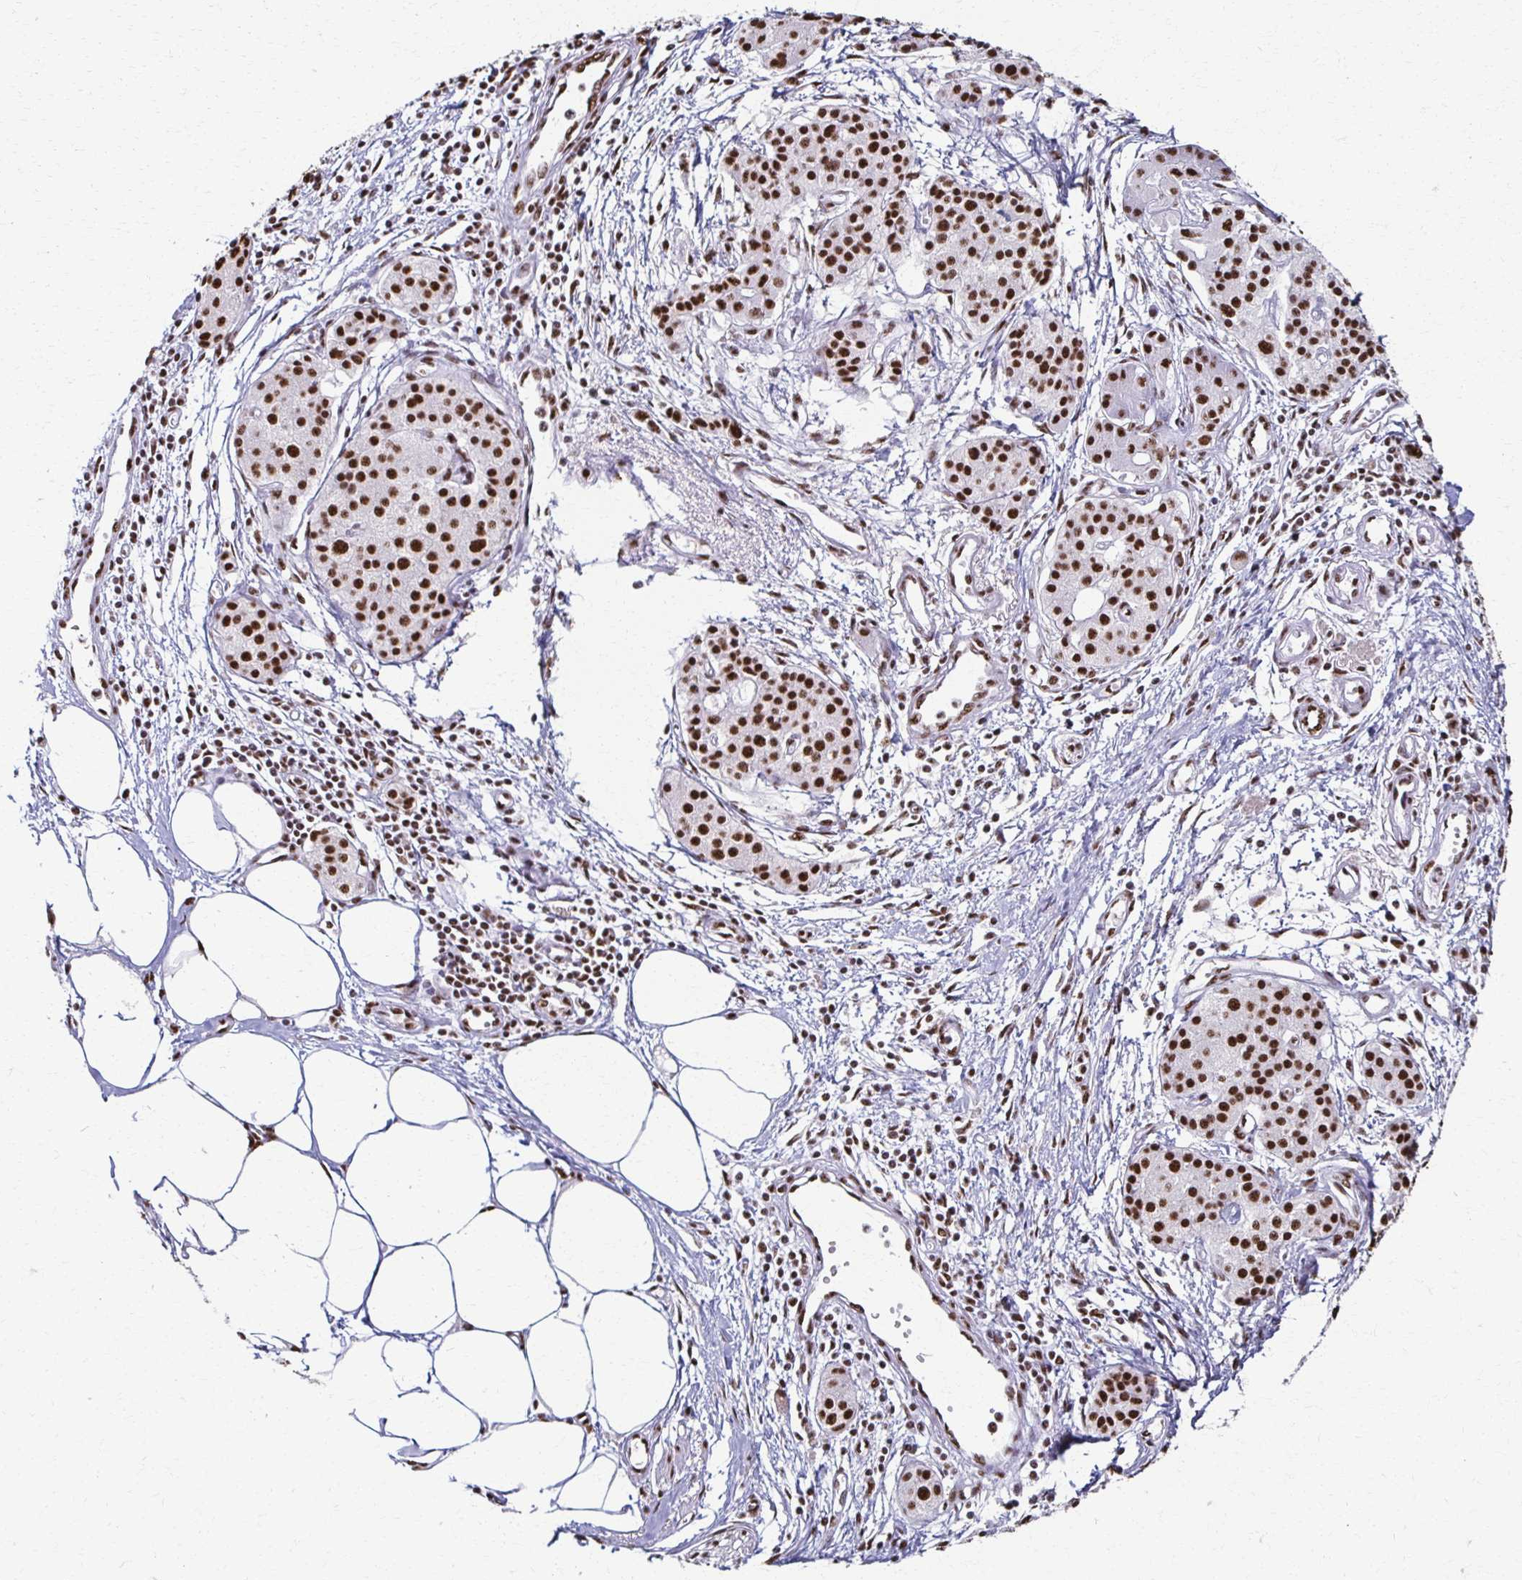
{"staining": {"intensity": "strong", "quantity": ">75%", "location": "nuclear"}, "tissue": "pancreatic cancer", "cell_type": "Tumor cells", "image_type": "cancer", "snomed": [{"axis": "morphology", "description": "Adenocarcinoma, NOS"}, {"axis": "topography", "description": "Pancreas"}], "caption": "A high amount of strong nuclear positivity is seen in approximately >75% of tumor cells in pancreatic adenocarcinoma tissue.", "gene": "NONO", "patient": {"sex": "female", "age": 47}}